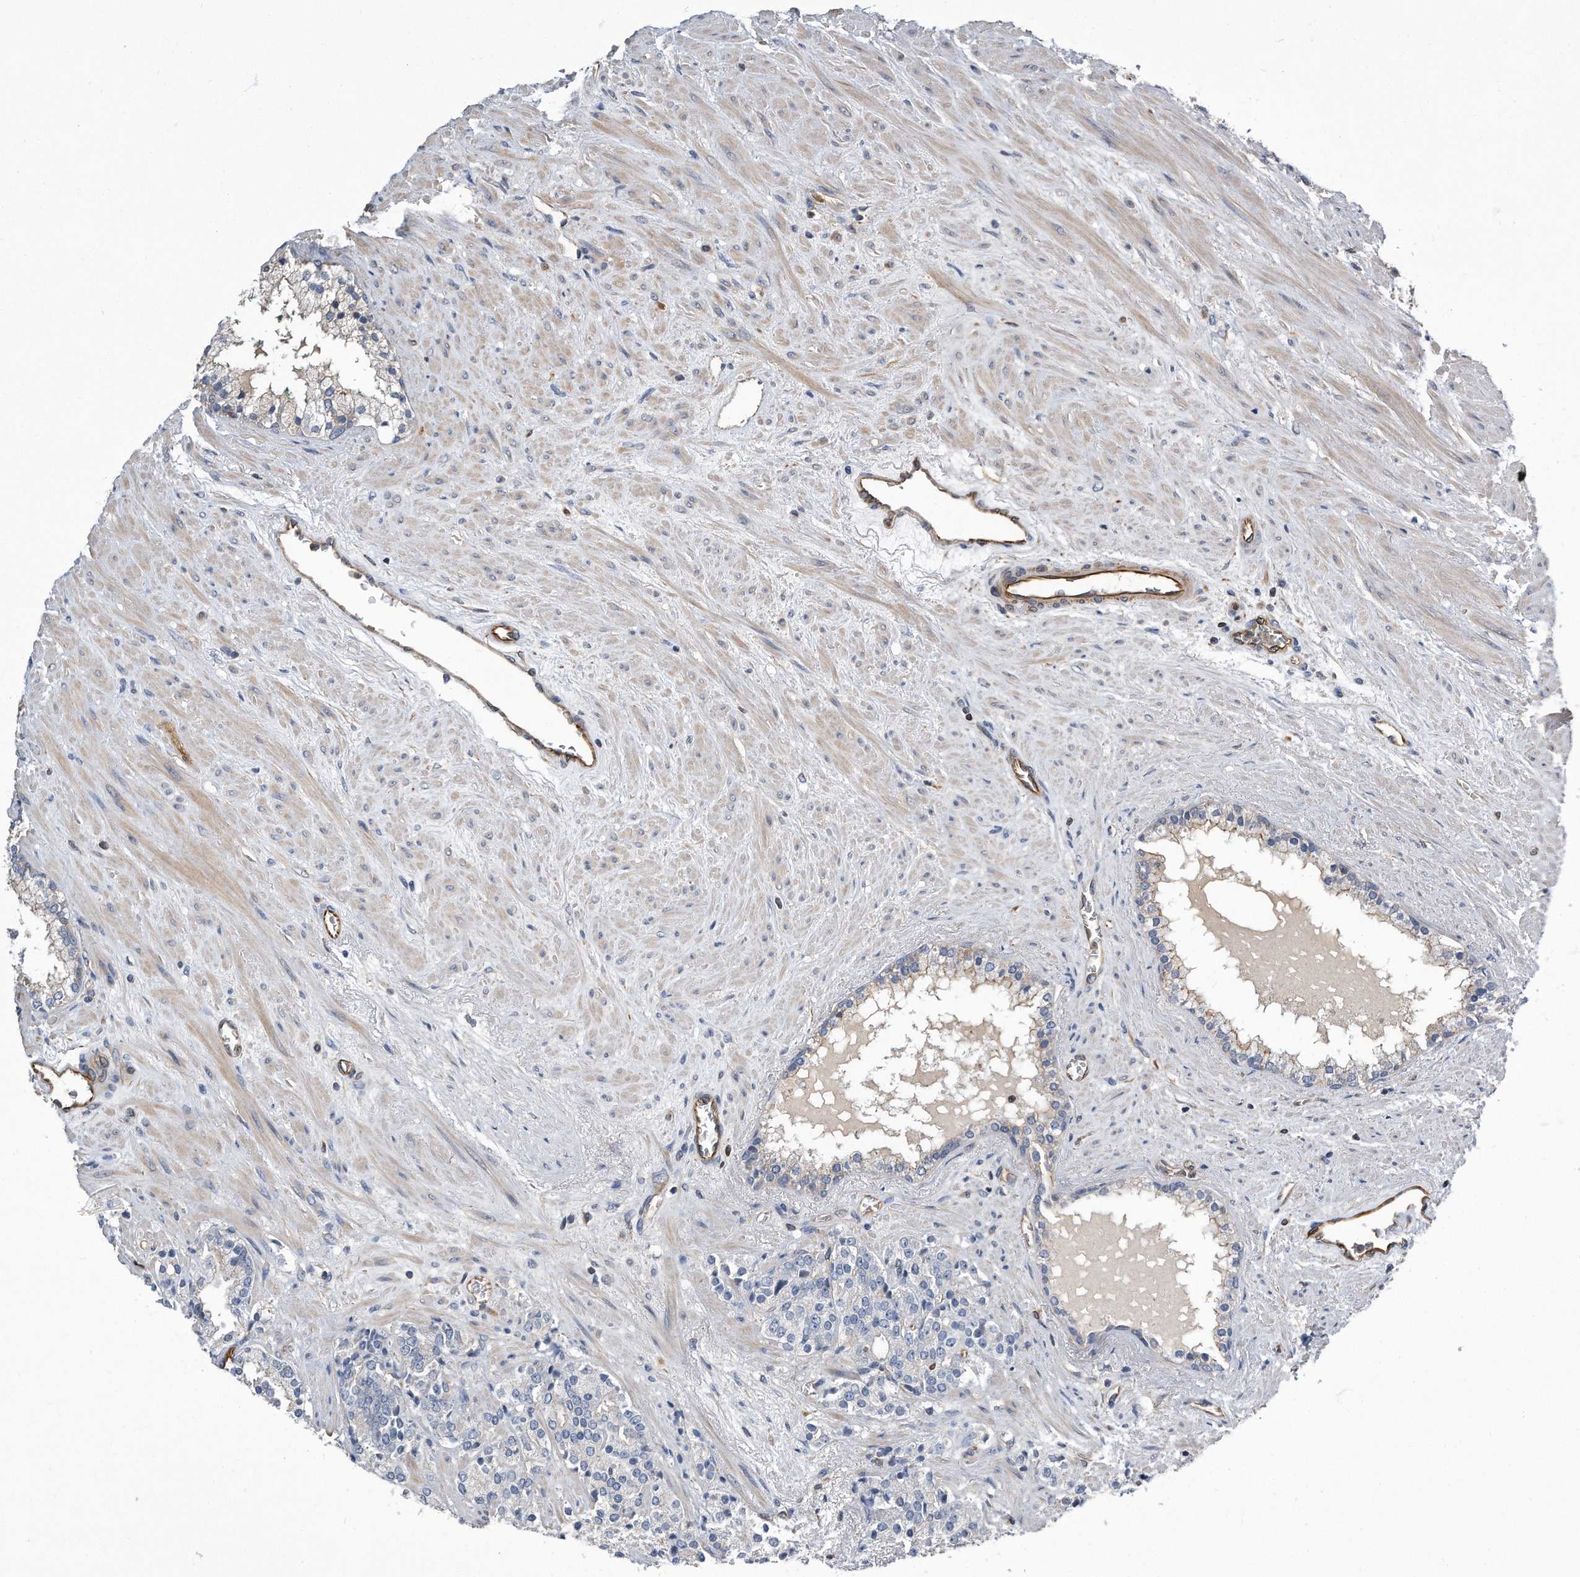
{"staining": {"intensity": "negative", "quantity": "none", "location": "none"}, "tissue": "prostate cancer", "cell_type": "Tumor cells", "image_type": "cancer", "snomed": [{"axis": "morphology", "description": "Adenocarcinoma, High grade"}, {"axis": "topography", "description": "Prostate"}], "caption": "The immunohistochemistry (IHC) histopathology image has no significant staining in tumor cells of prostate high-grade adenocarcinoma tissue. Brightfield microscopy of immunohistochemistry stained with DAB (3,3'-diaminobenzidine) (brown) and hematoxylin (blue), captured at high magnification.", "gene": "GPC1", "patient": {"sex": "male", "age": 71}}